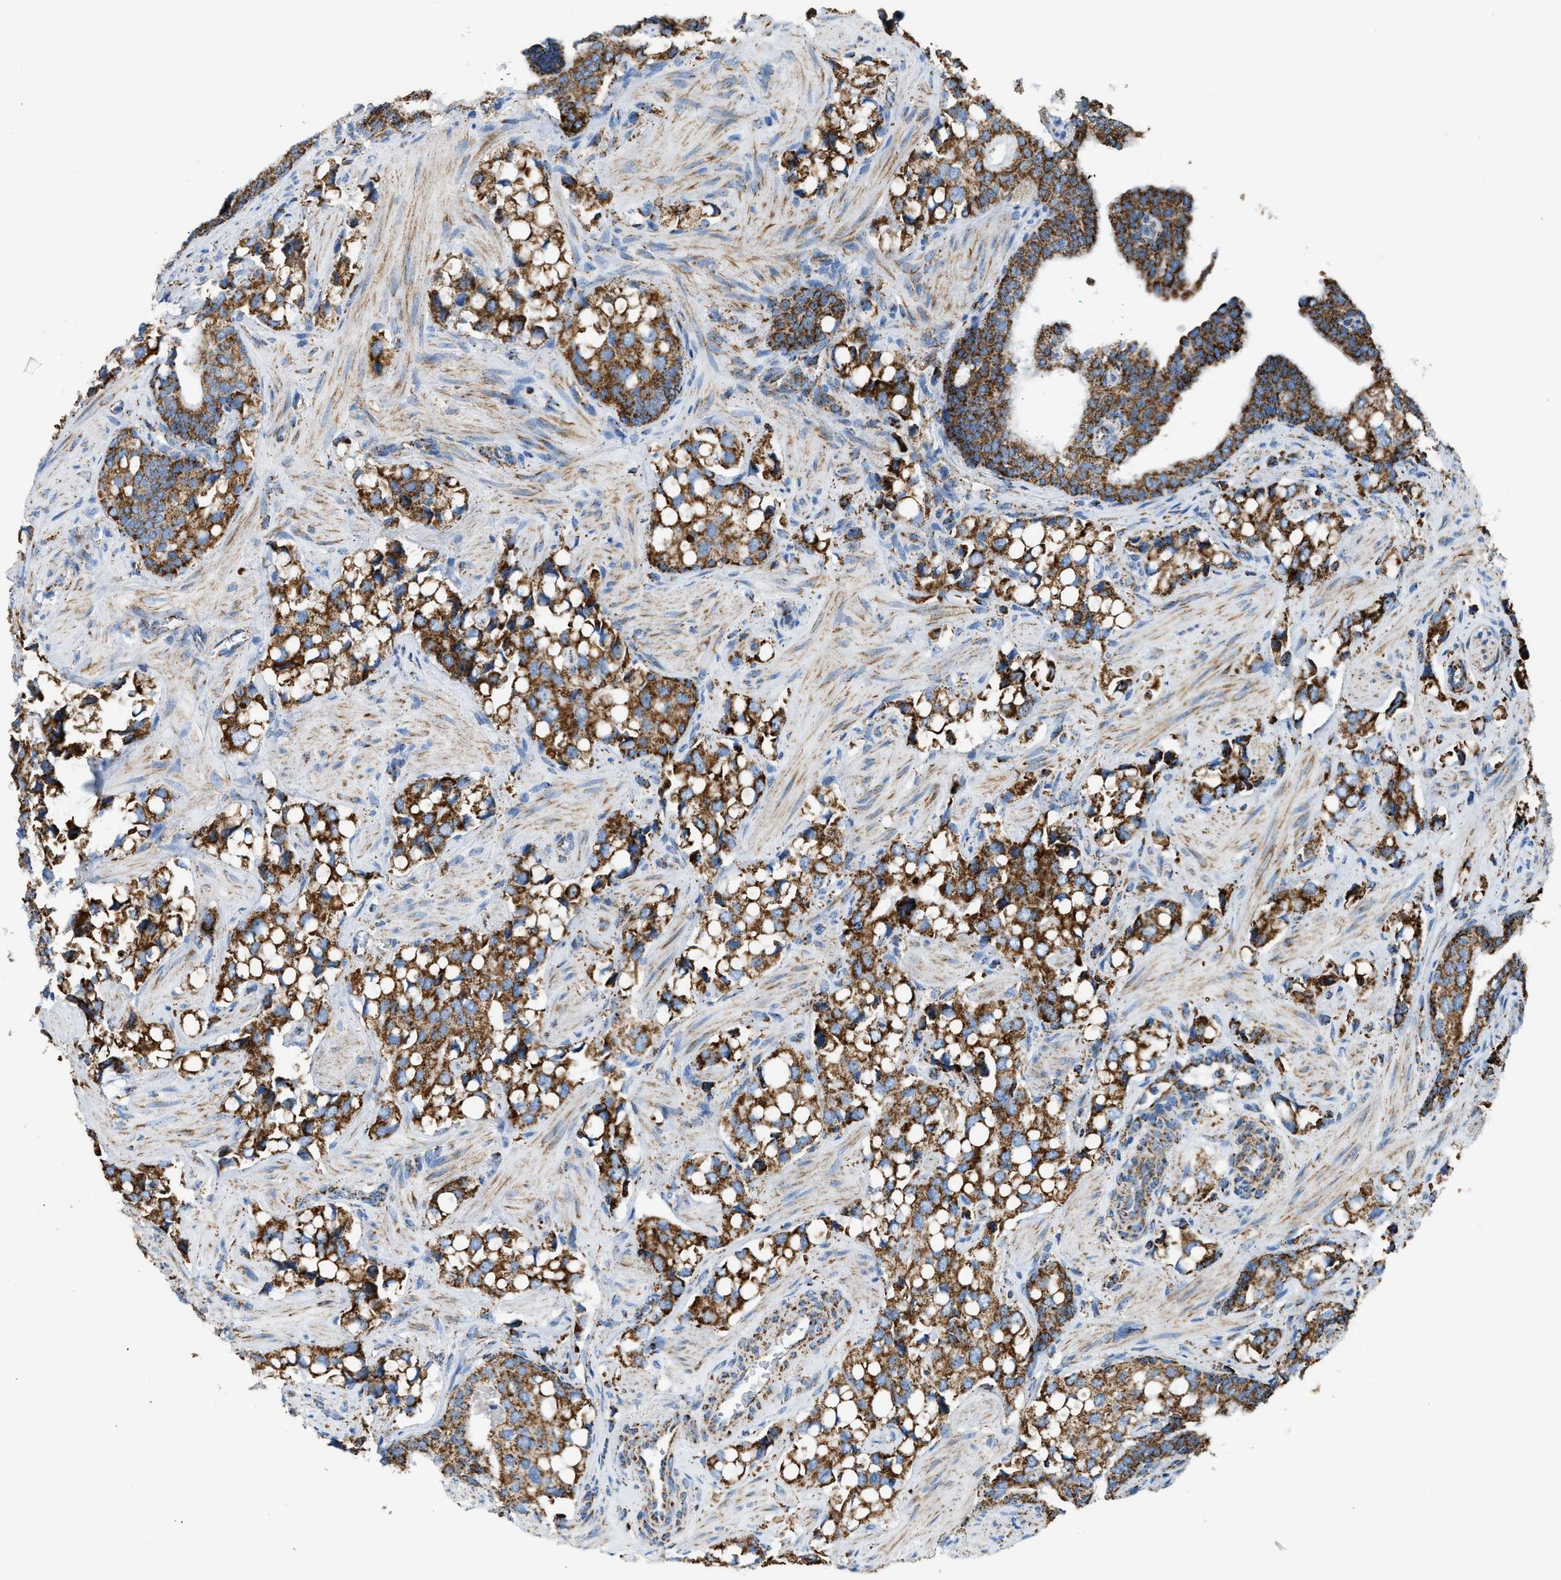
{"staining": {"intensity": "strong", "quantity": ">75%", "location": "cytoplasmic/membranous"}, "tissue": "prostate cancer", "cell_type": "Tumor cells", "image_type": "cancer", "snomed": [{"axis": "morphology", "description": "Adenocarcinoma, High grade"}, {"axis": "topography", "description": "Prostate"}], "caption": "This photomicrograph demonstrates immunohistochemistry (IHC) staining of human prostate cancer, with high strong cytoplasmic/membranous positivity in about >75% of tumor cells.", "gene": "ETFB", "patient": {"sex": "male", "age": 52}}